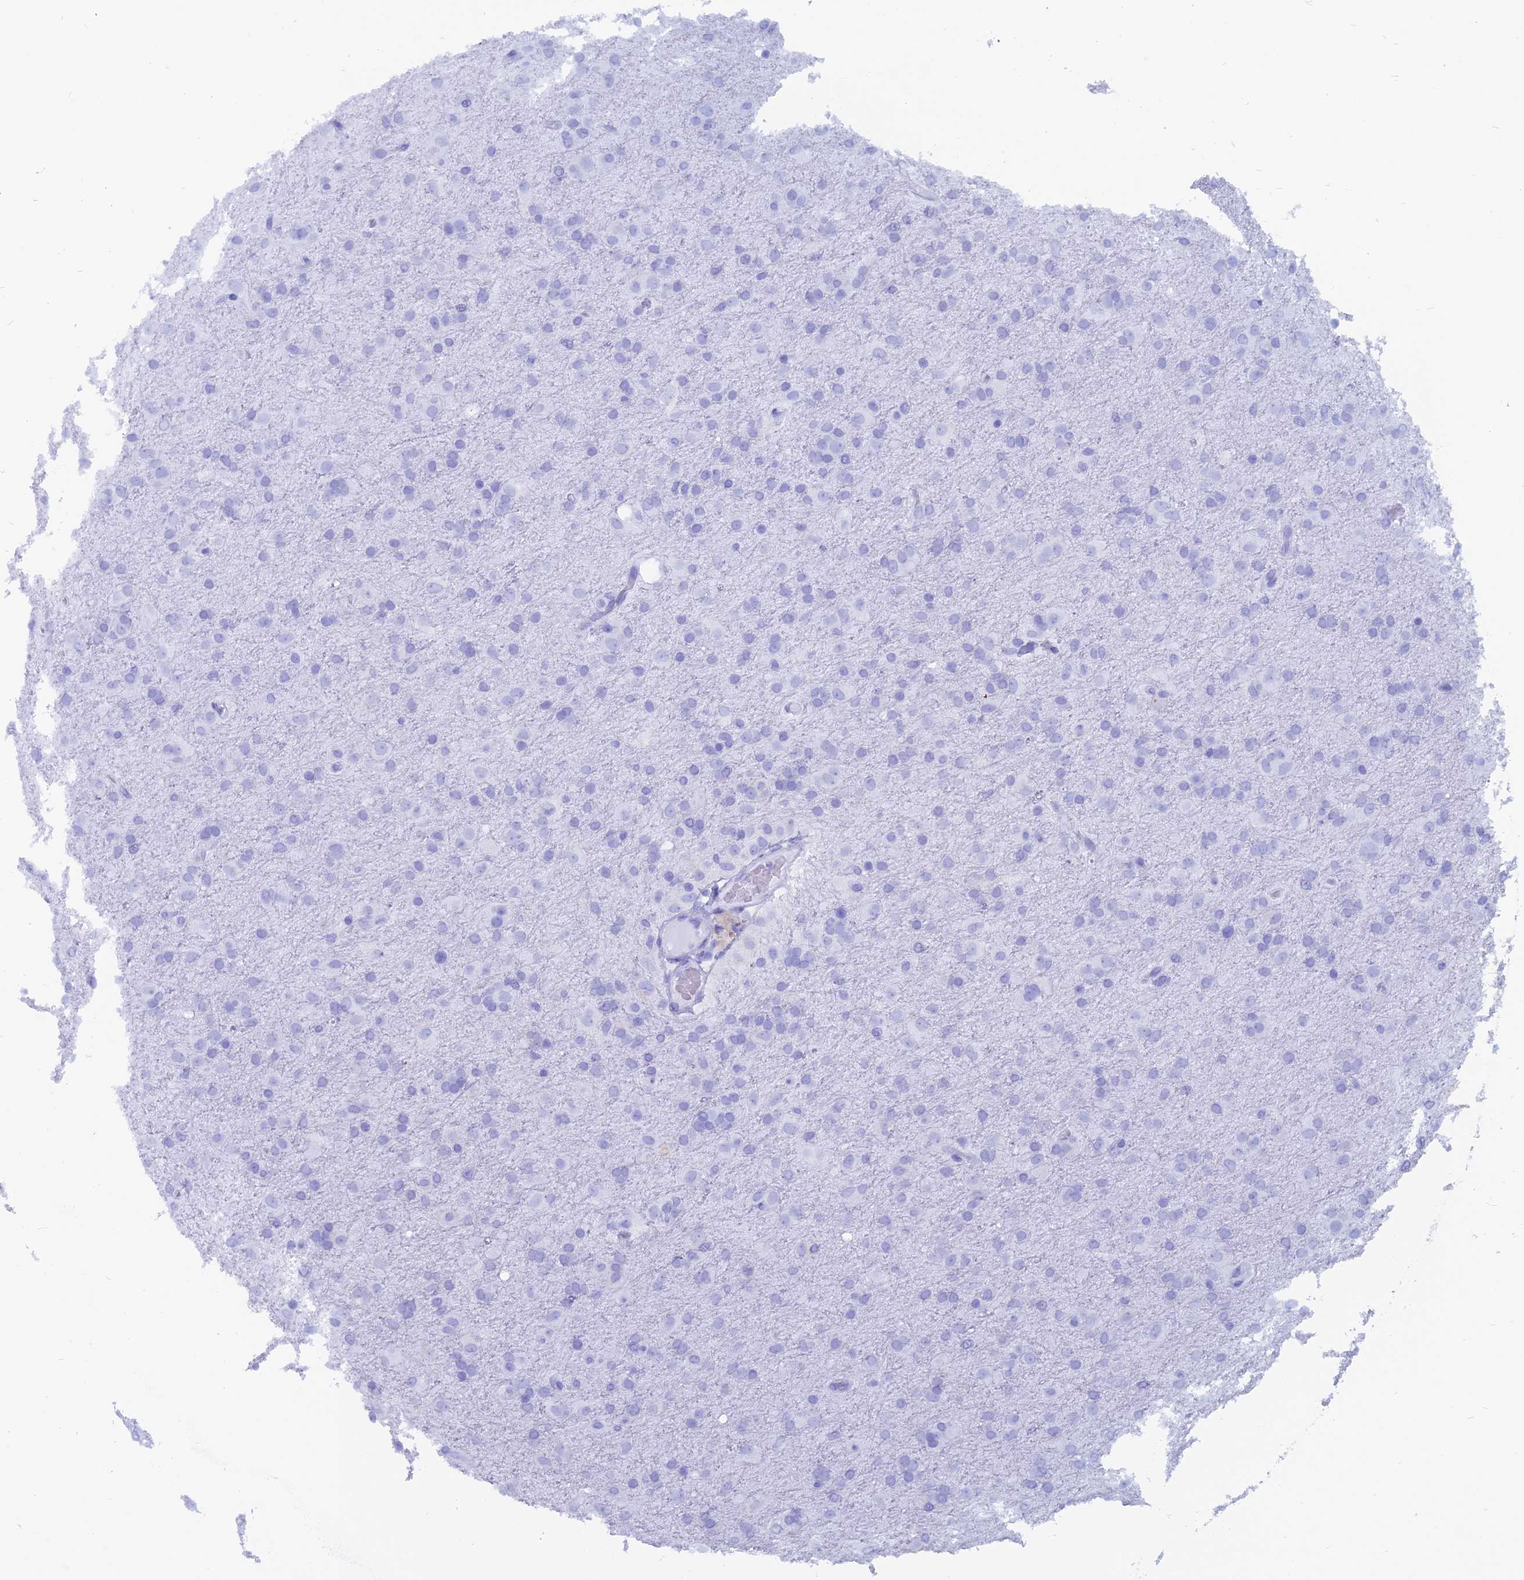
{"staining": {"intensity": "negative", "quantity": "none", "location": "none"}, "tissue": "glioma", "cell_type": "Tumor cells", "image_type": "cancer", "snomed": [{"axis": "morphology", "description": "Glioma, malignant, Low grade"}, {"axis": "topography", "description": "Brain"}], "caption": "Tumor cells are negative for protein expression in human glioma.", "gene": "CAPS", "patient": {"sex": "male", "age": 65}}